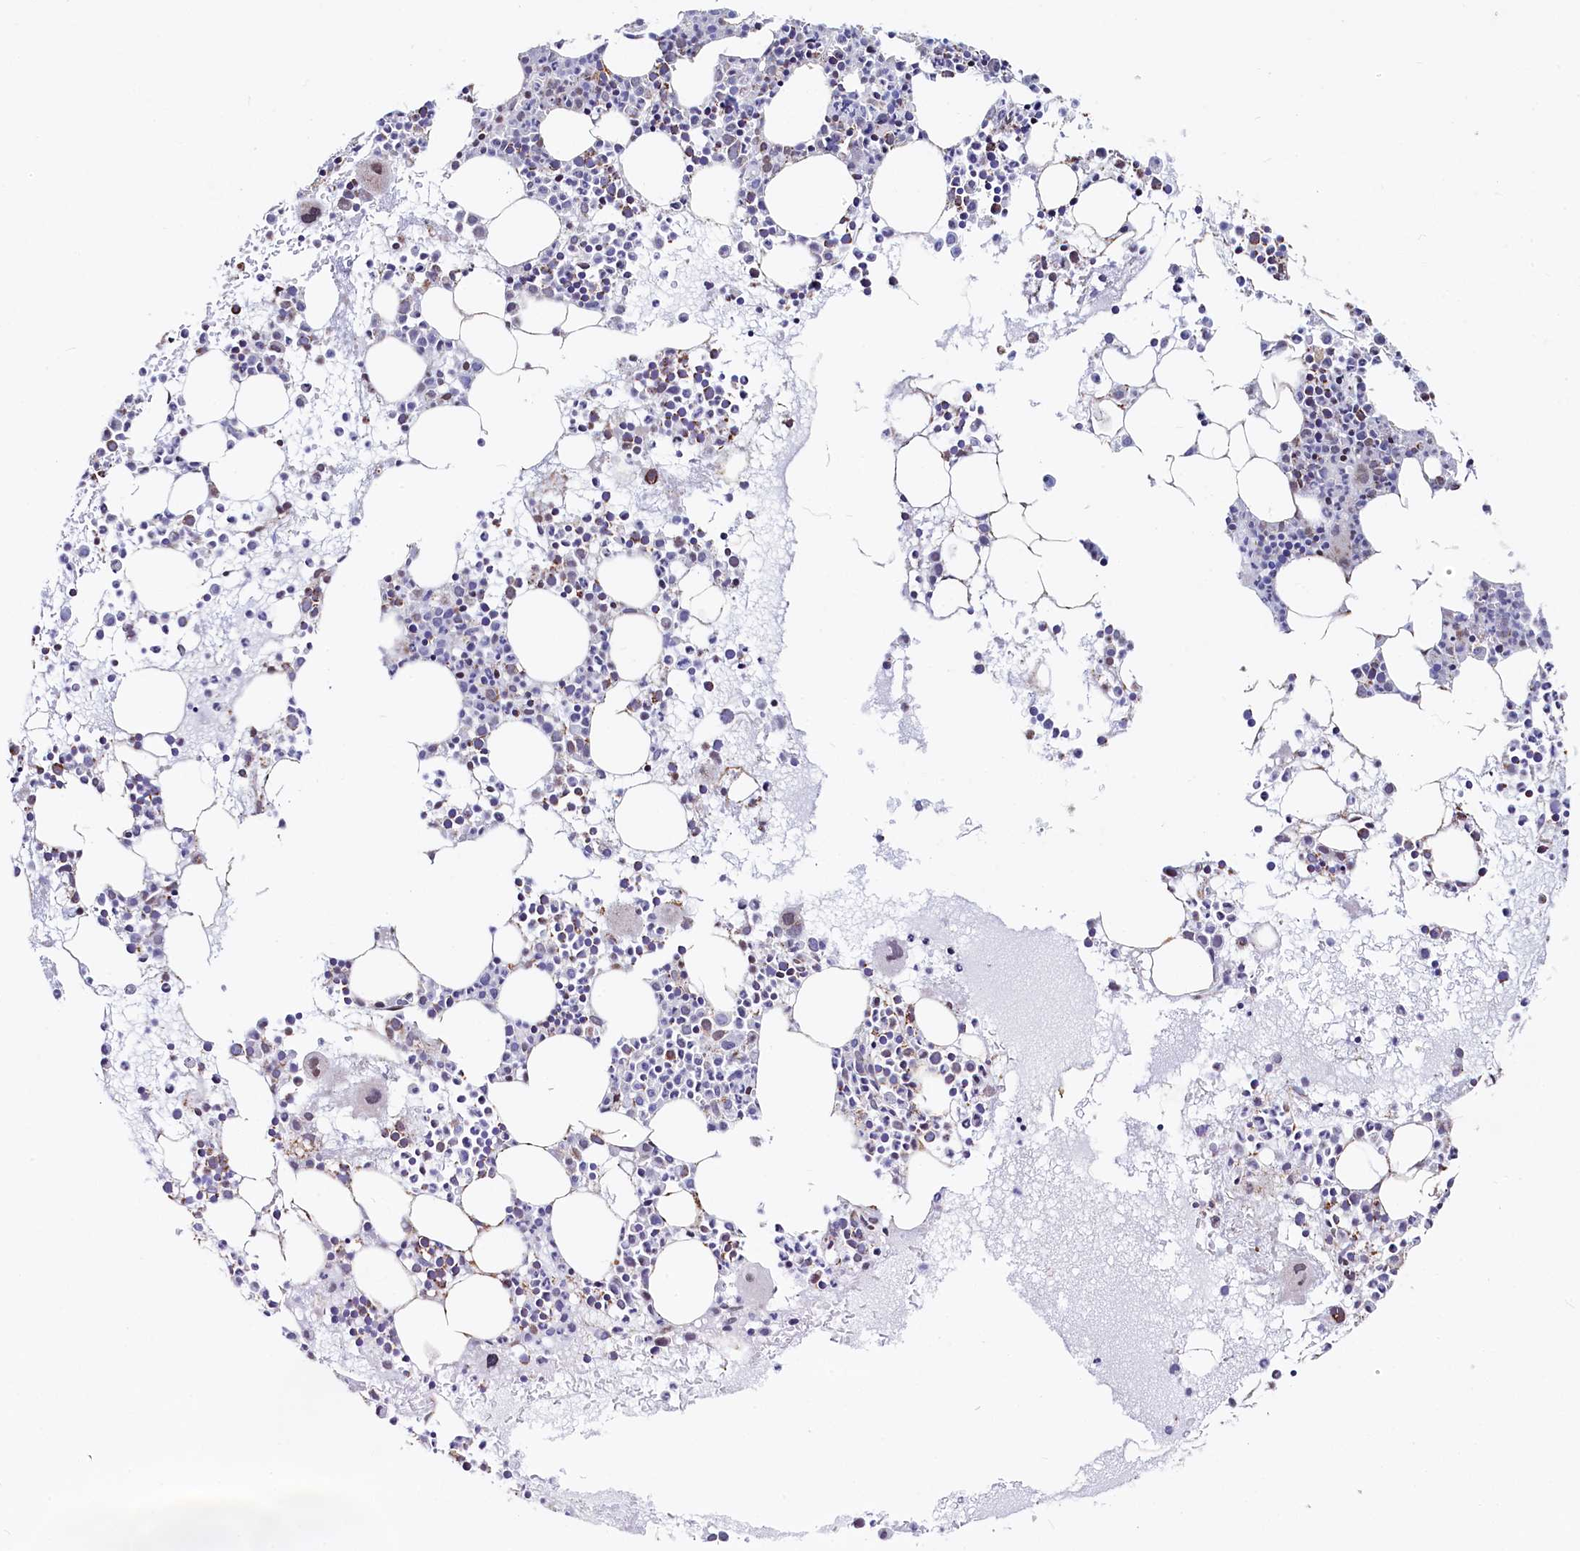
{"staining": {"intensity": "strong", "quantity": "<25%", "location": "cytoplasmic/membranous"}, "tissue": "bone marrow", "cell_type": "Hematopoietic cells", "image_type": "normal", "snomed": [{"axis": "morphology", "description": "Normal tissue, NOS"}, {"axis": "topography", "description": "Bone marrow"}], "caption": "Hematopoietic cells display strong cytoplasmic/membranous expression in about <25% of cells in benign bone marrow.", "gene": "HDGFL3", "patient": {"sex": "female", "age": 76}}